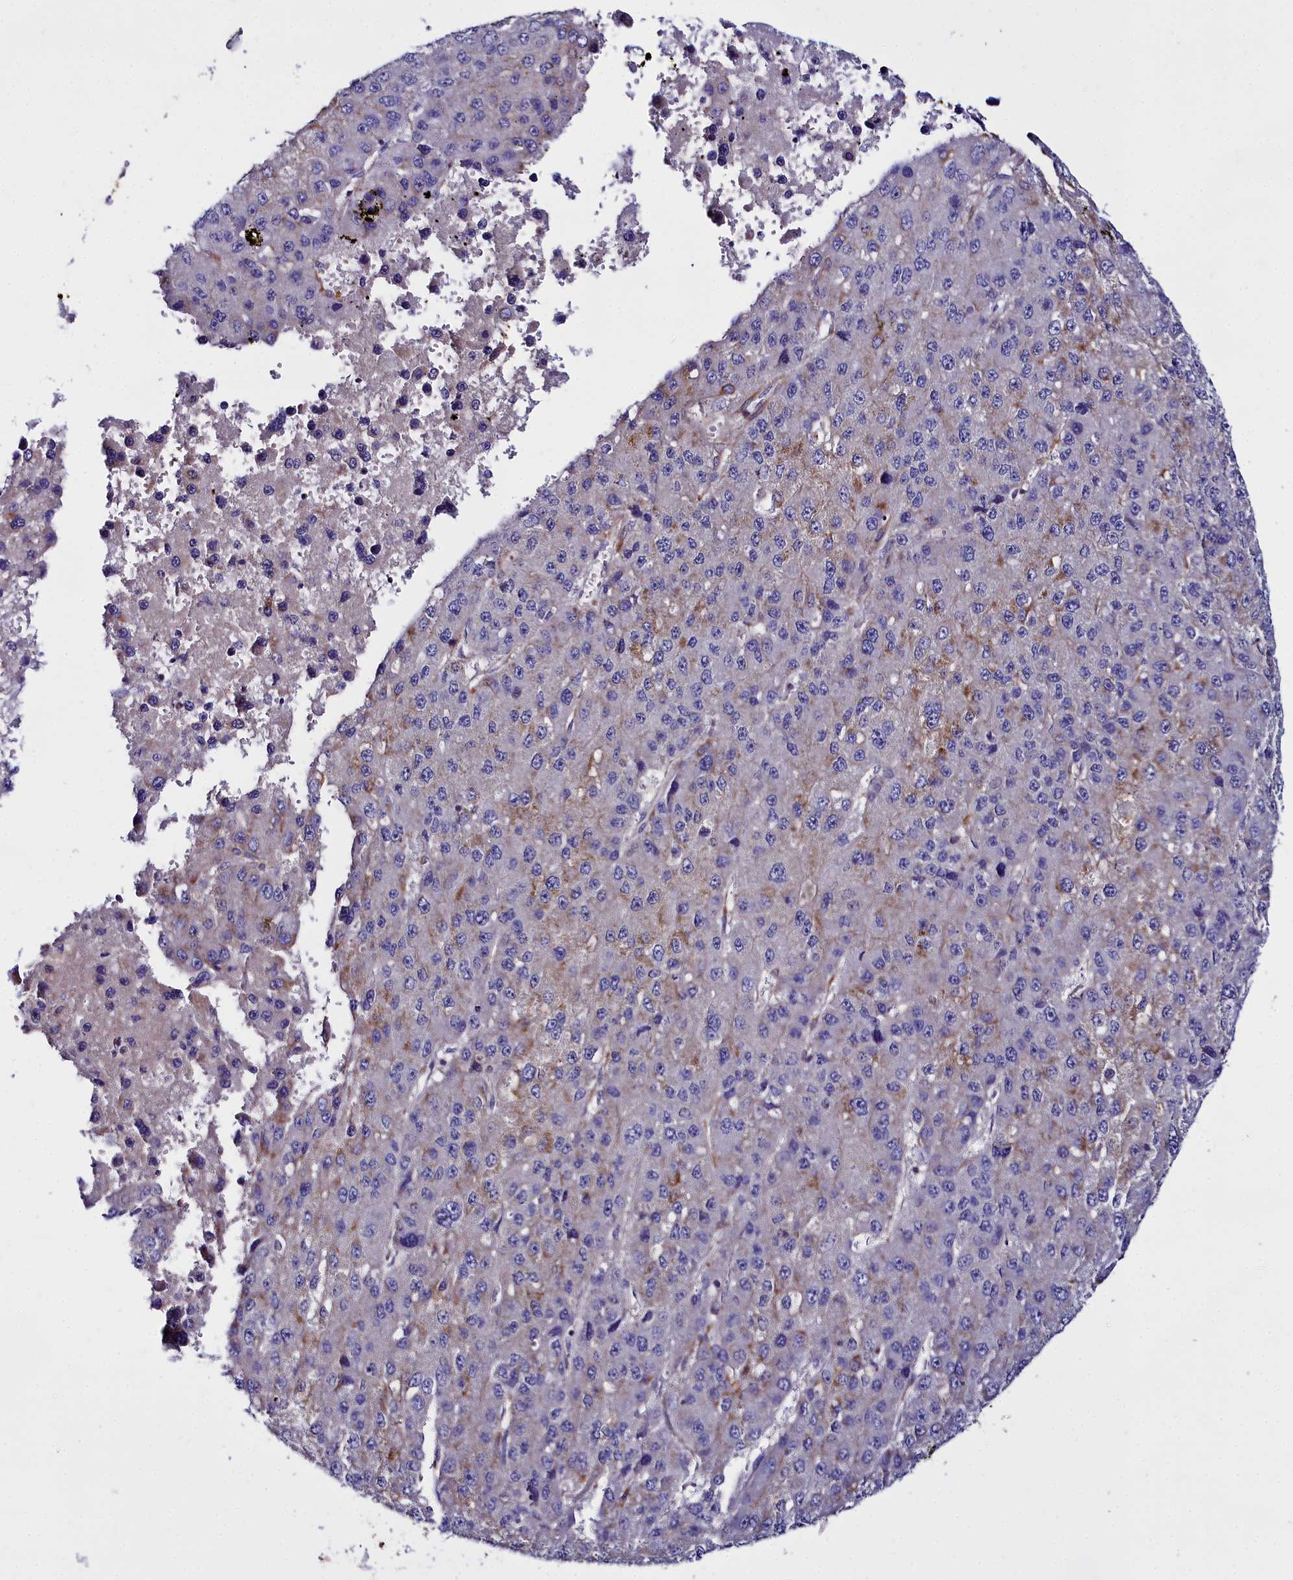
{"staining": {"intensity": "moderate", "quantity": "<25%", "location": "cytoplasmic/membranous"}, "tissue": "liver cancer", "cell_type": "Tumor cells", "image_type": "cancer", "snomed": [{"axis": "morphology", "description": "Carcinoma, Hepatocellular, NOS"}, {"axis": "topography", "description": "Liver"}], "caption": "Immunohistochemistry (IHC) (DAB (3,3'-diaminobenzidine)) staining of hepatocellular carcinoma (liver) displays moderate cytoplasmic/membranous protein staining in about <25% of tumor cells.", "gene": "FADS3", "patient": {"sex": "female", "age": 73}}